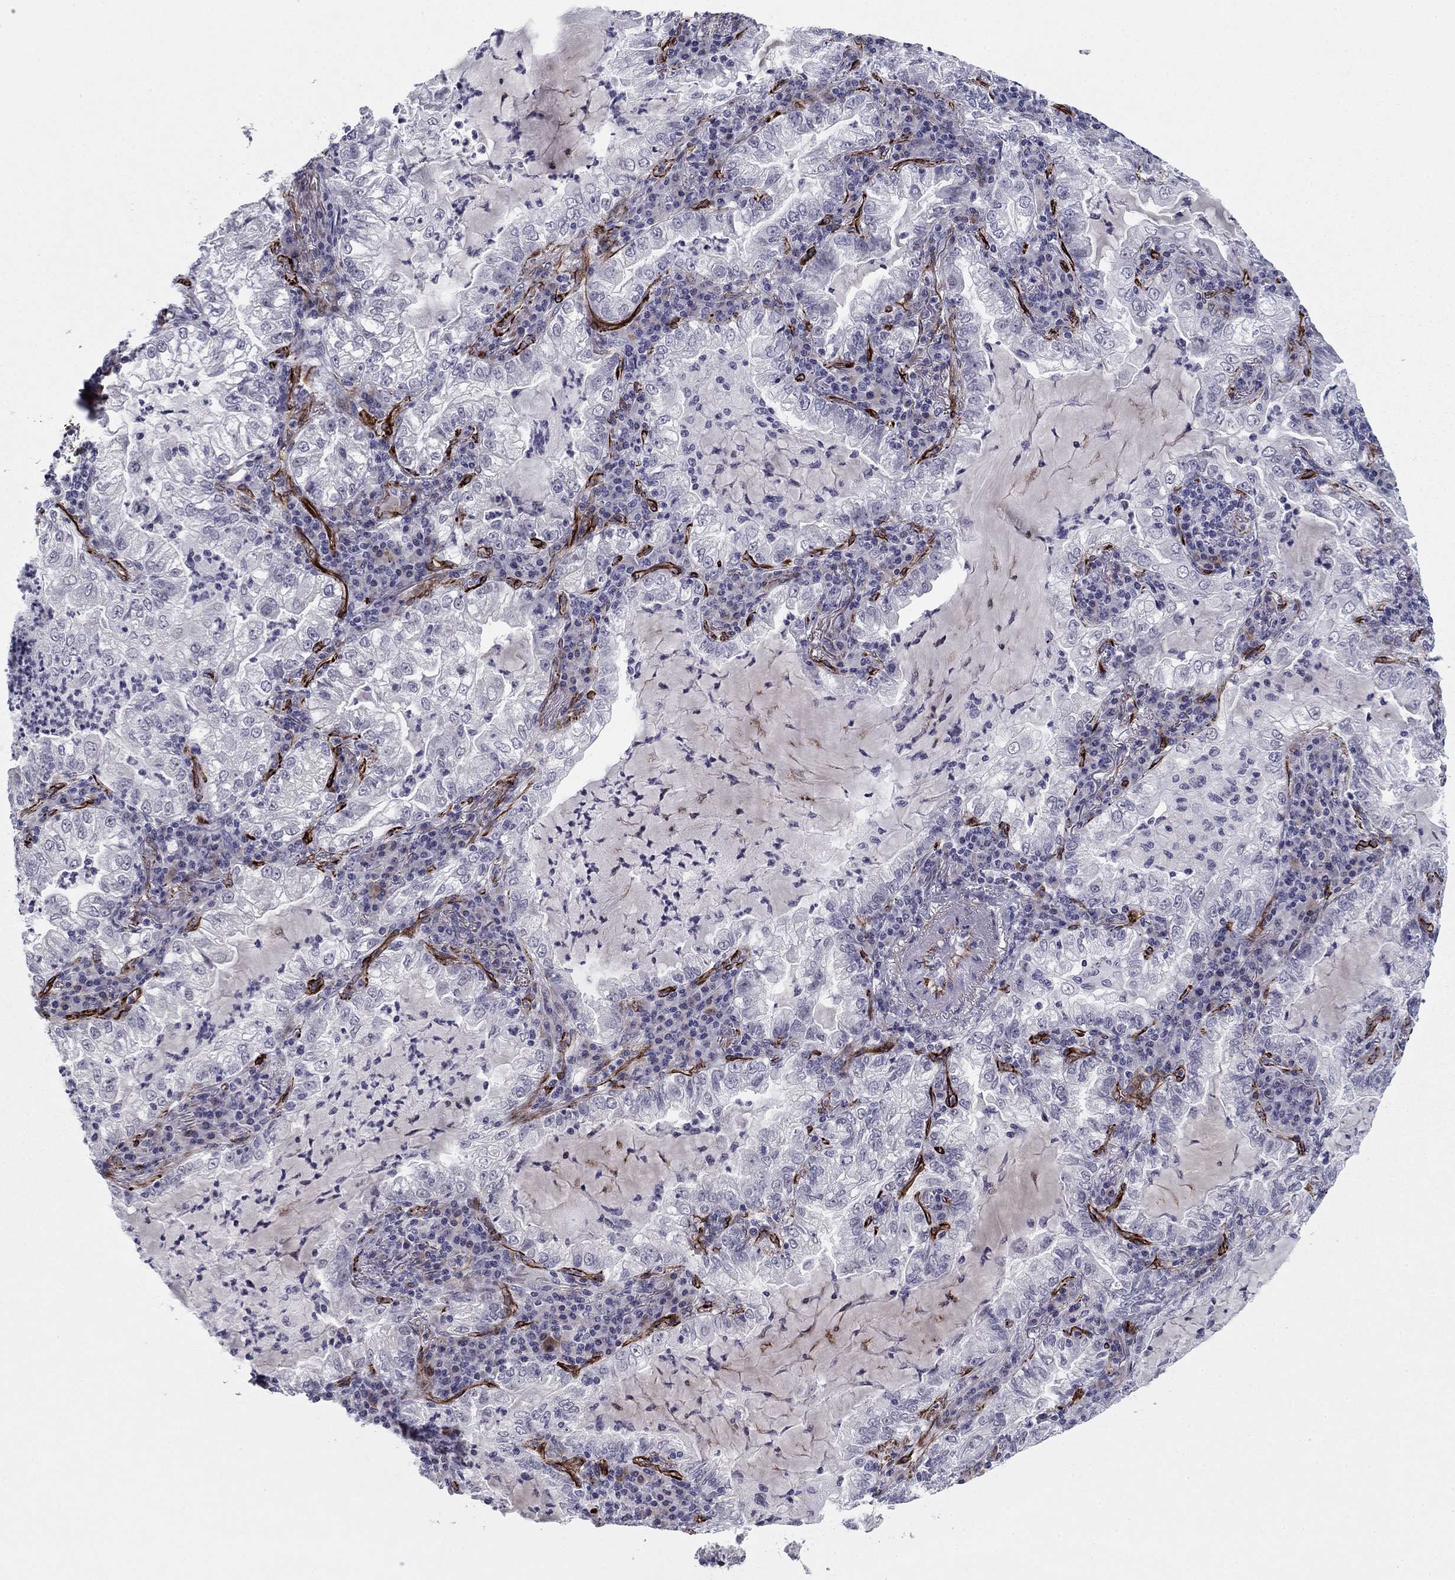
{"staining": {"intensity": "negative", "quantity": "none", "location": "none"}, "tissue": "lung cancer", "cell_type": "Tumor cells", "image_type": "cancer", "snomed": [{"axis": "morphology", "description": "Adenocarcinoma, NOS"}, {"axis": "topography", "description": "Lung"}], "caption": "DAB (3,3'-diaminobenzidine) immunohistochemical staining of adenocarcinoma (lung) exhibits no significant positivity in tumor cells. Brightfield microscopy of IHC stained with DAB (brown) and hematoxylin (blue), captured at high magnification.", "gene": "ANKS4B", "patient": {"sex": "female", "age": 73}}